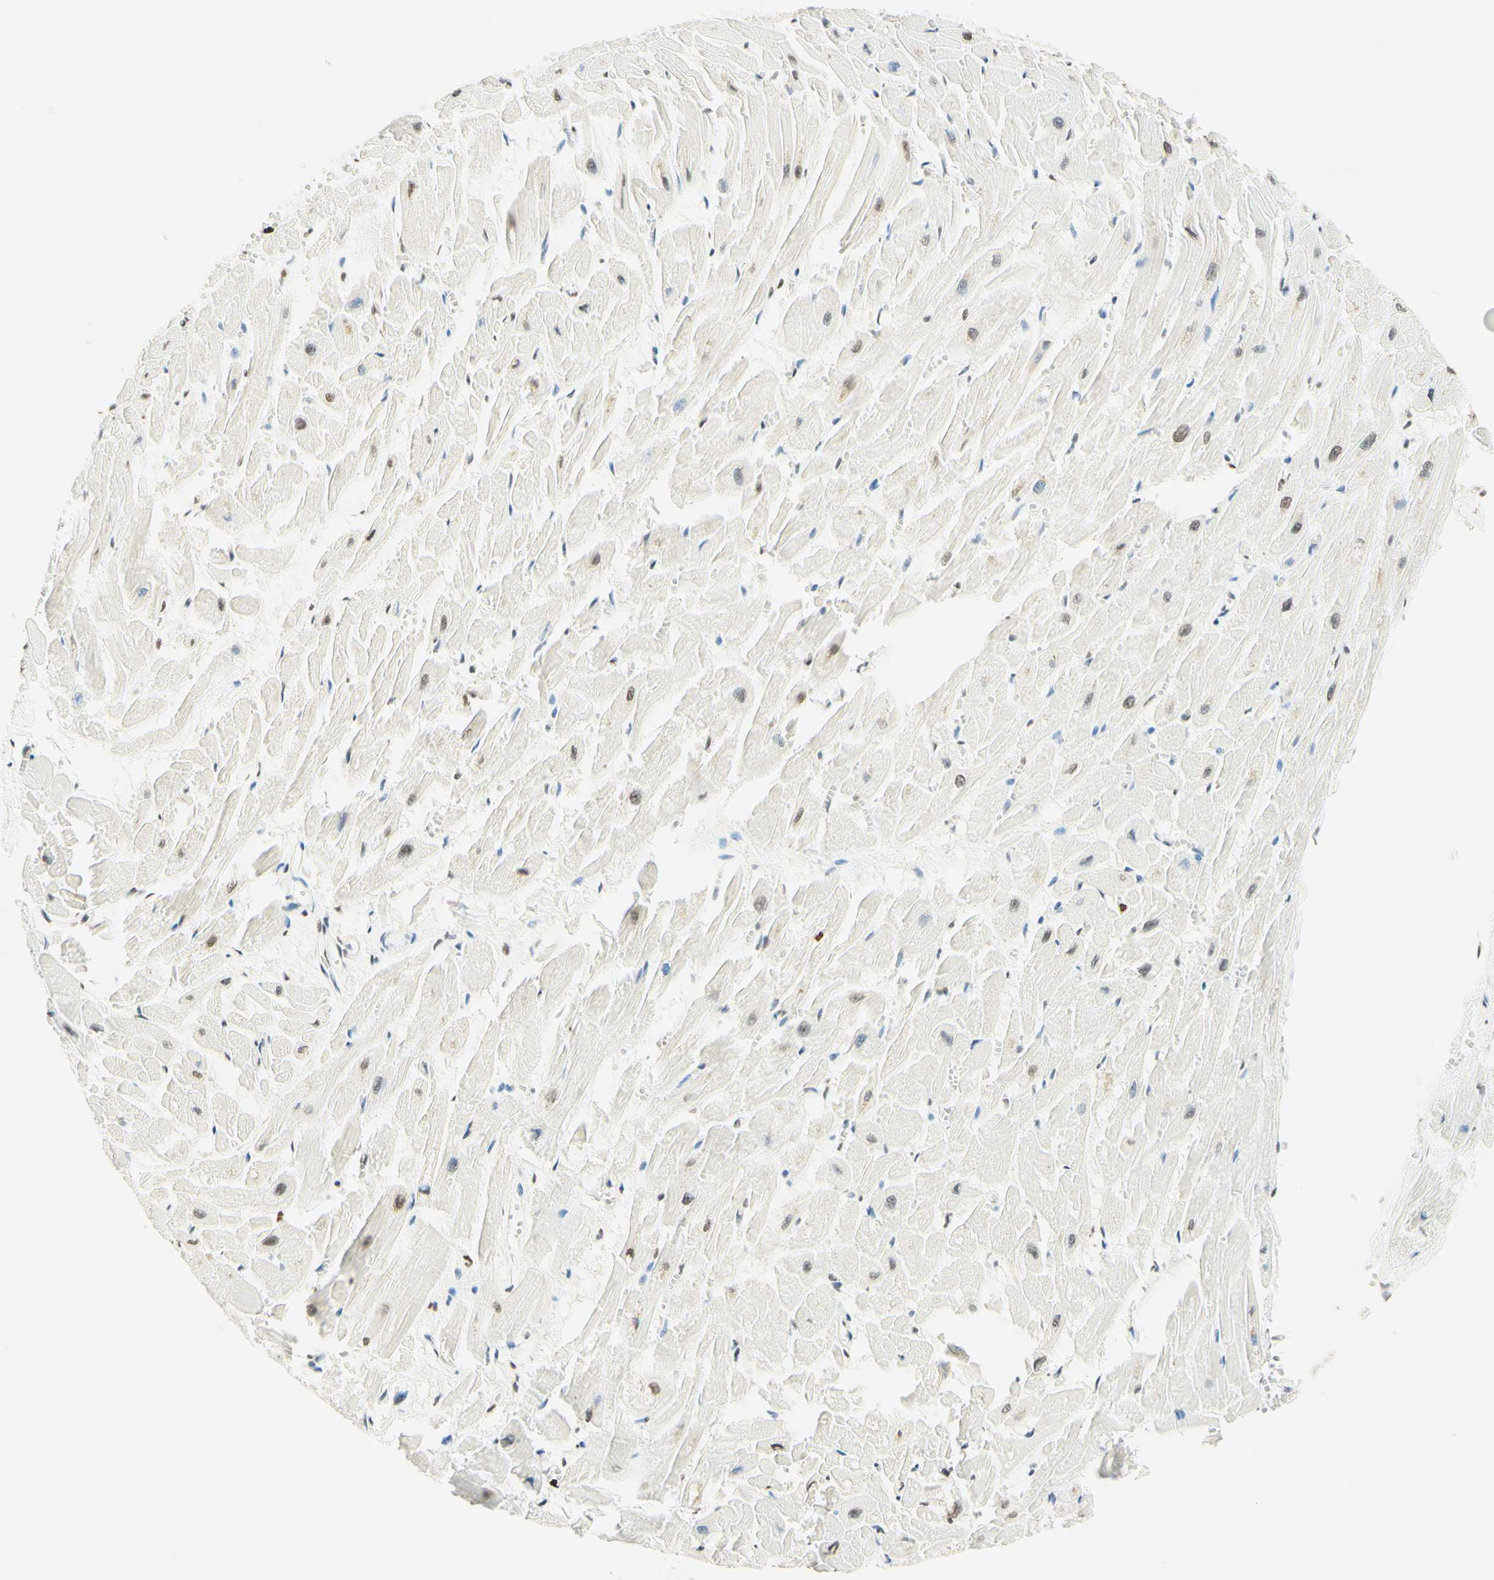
{"staining": {"intensity": "weak", "quantity": "25%-75%", "location": "nuclear"}, "tissue": "heart muscle", "cell_type": "Cardiomyocytes", "image_type": "normal", "snomed": [{"axis": "morphology", "description": "Normal tissue, NOS"}, {"axis": "topography", "description": "Heart"}], "caption": "This micrograph reveals unremarkable heart muscle stained with IHC to label a protein in brown. The nuclear of cardiomyocytes show weak positivity for the protein. Nuclei are counter-stained blue.", "gene": "MSH2", "patient": {"sex": "female", "age": 19}}